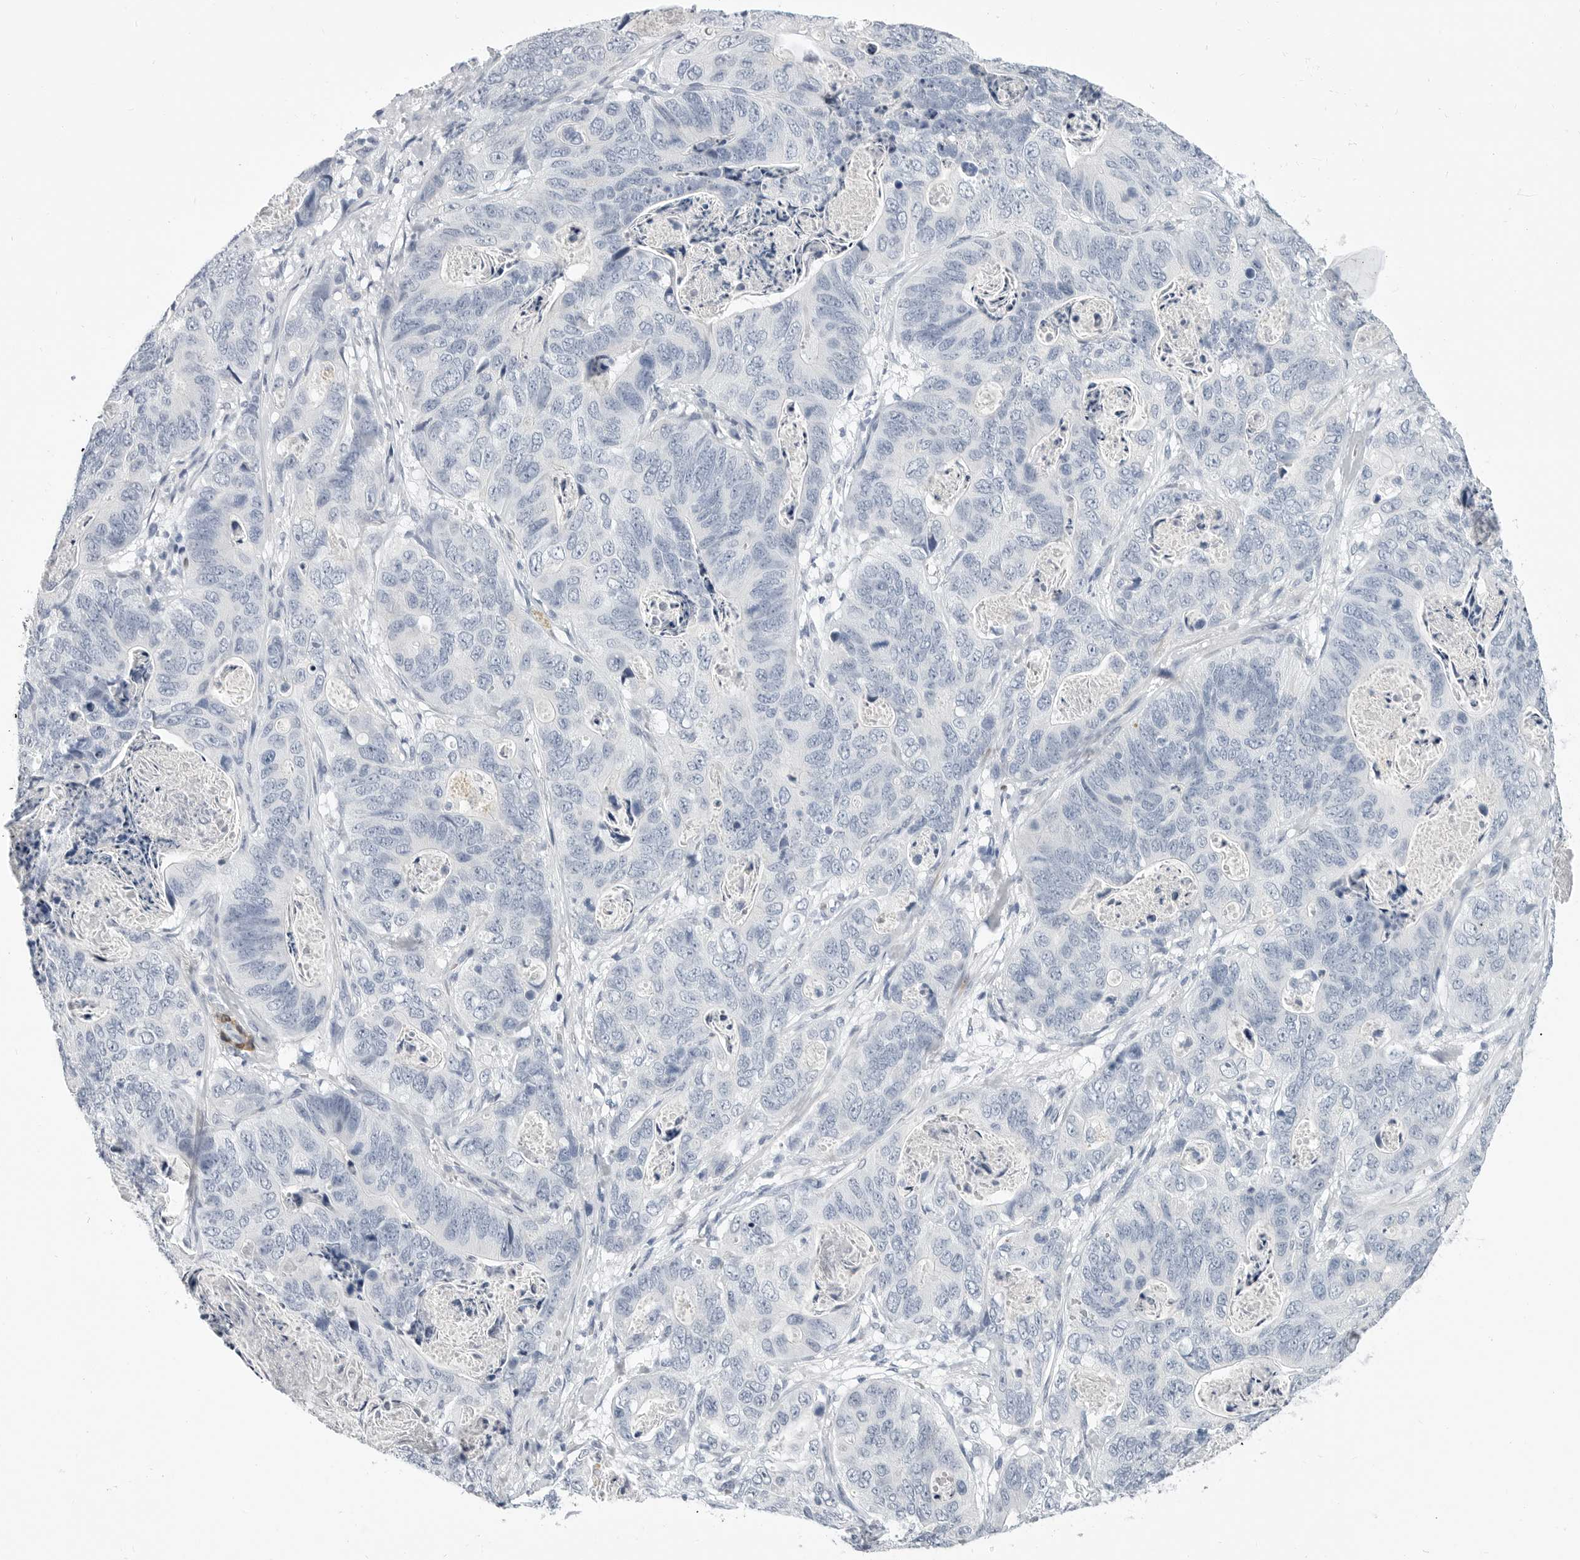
{"staining": {"intensity": "negative", "quantity": "none", "location": "none"}, "tissue": "stomach cancer", "cell_type": "Tumor cells", "image_type": "cancer", "snomed": [{"axis": "morphology", "description": "Normal tissue, NOS"}, {"axis": "morphology", "description": "Adenocarcinoma, NOS"}, {"axis": "topography", "description": "Stomach"}], "caption": "This micrograph is of stomach adenocarcinoma stained with IHC to label a protein in brown with the nuclei are counter-stained blue. There is no expression in tumor cells.", "gene": "PLN", "patient": {"sex": "female", "age": 89}}